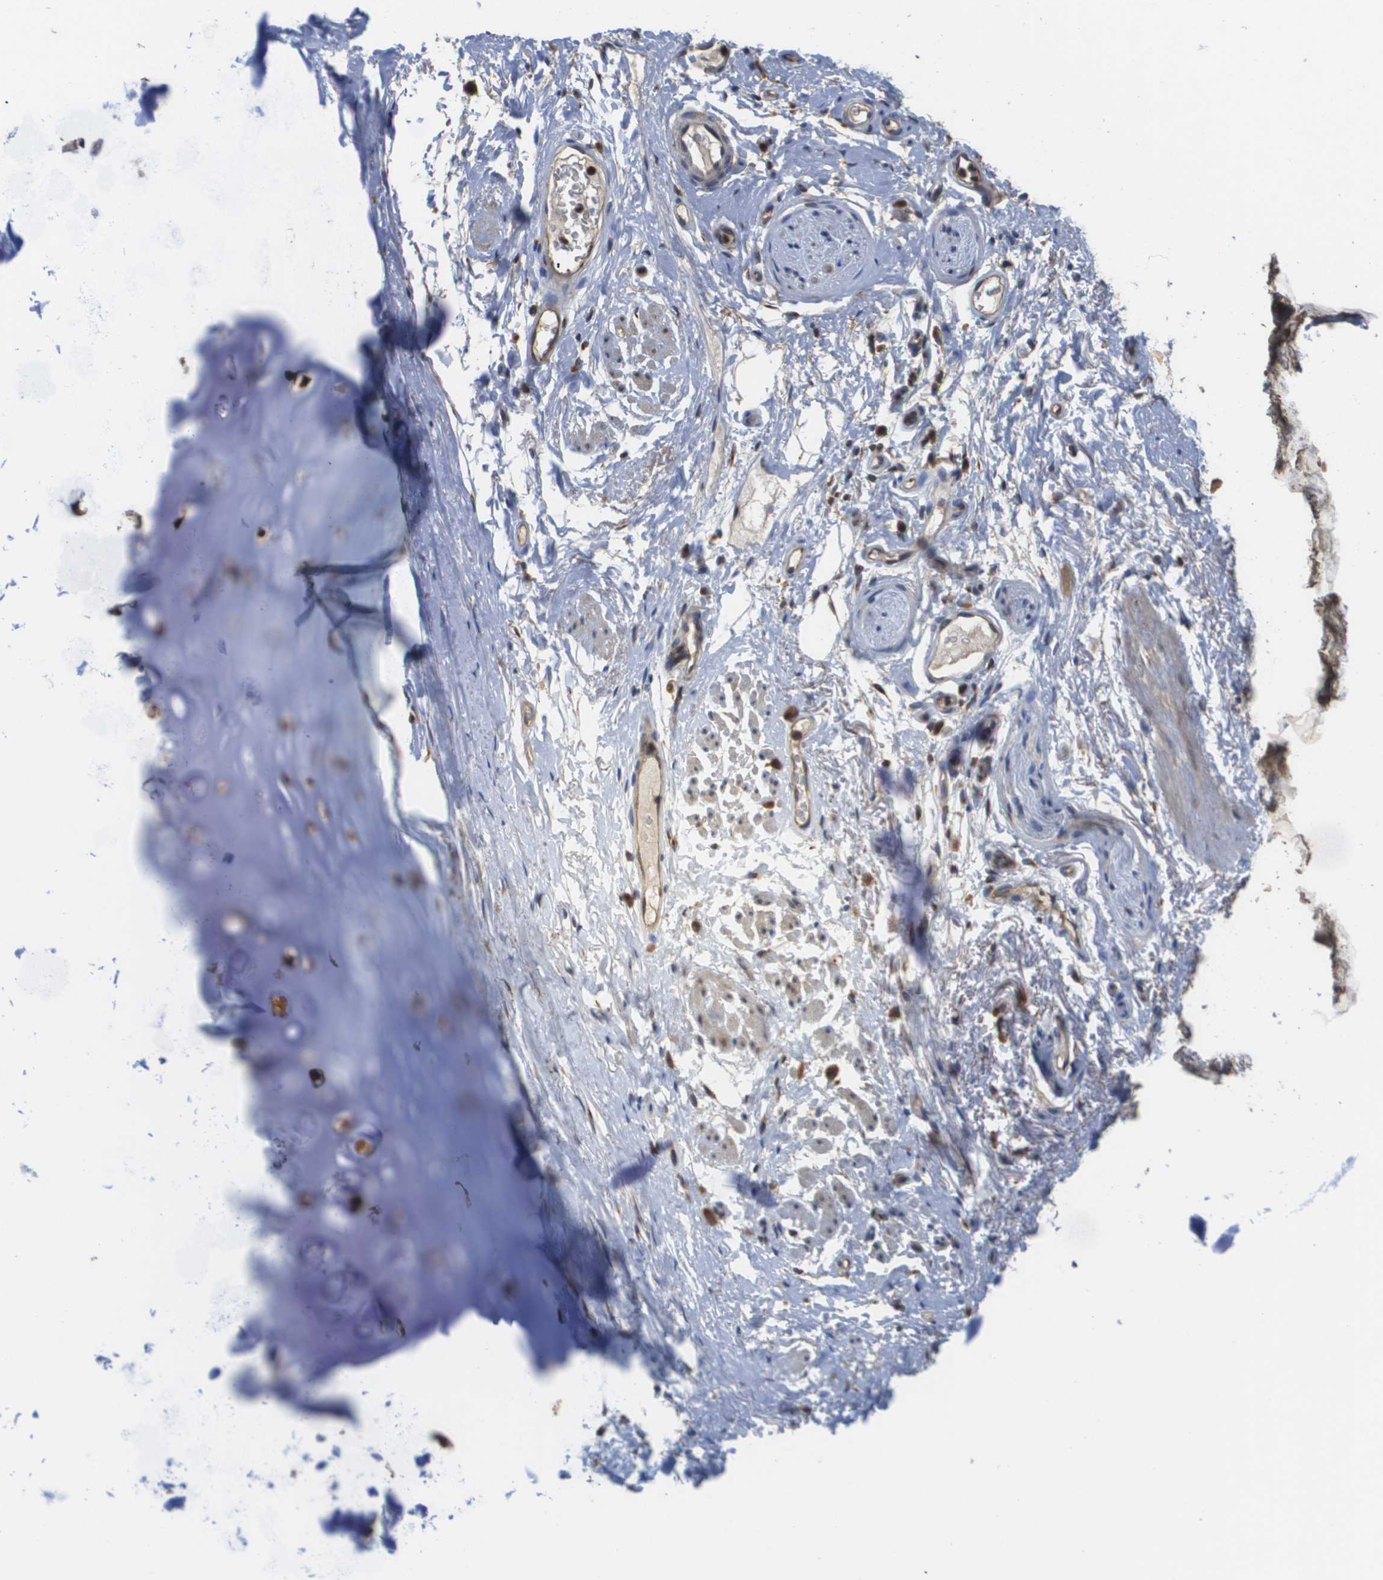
{"staining": {"intensity": "moderate", "quantity": "<25%", "location": "cytoplasmic/membranous"}, "tissue": "adipose tissue", "cell_type": "Adipocytes", "image_type": "normal", "snomed": [{"axis": "morphology", "description": "Normal tissue, NOS"}, {"axis": "topography", "description": "Cartilage tissue"}, {"axis": "topography", "description": "Bronchus"}], "caption": "Immunohistochemical staining of benign adipose tissue exhibits moderate cytoplasmic/membranous protein positivity in about <25% of adipocytes. The staining was performed using DAB (3,3'-diaminobenzidine), with brown indicating positive protein expression. Nuclei are stained blue with hematoxylin.", "gene": "PCK1", "patient": {"sex": "female", "age": 73}}